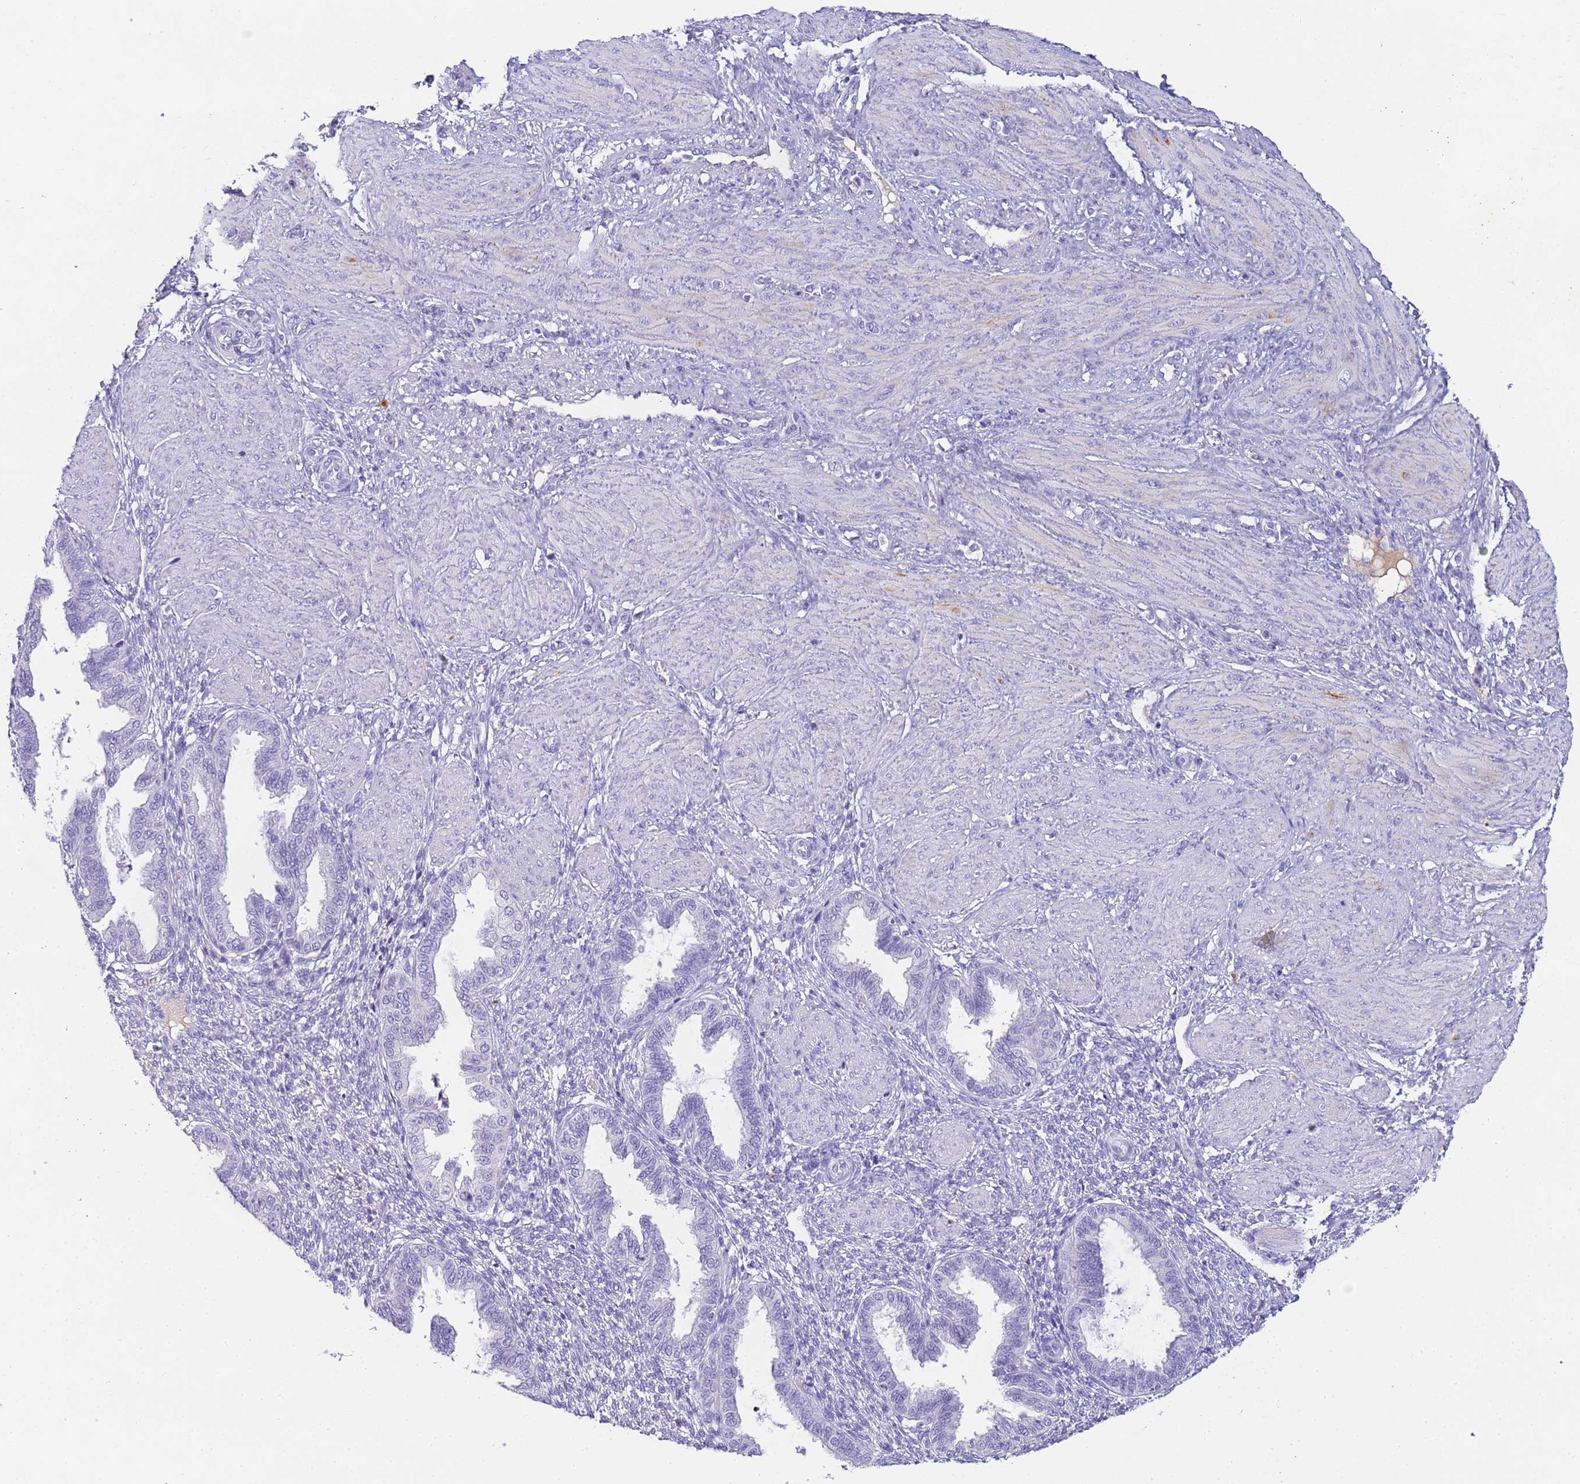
{"staining": {"intensity": "negative", "quantity": "none", "location": "none"}, "tissue": "endometrium", "cell_type": "Cells in endometrial stroma", "image_type": "normal", "snomed": [{"axis": "morphology", "description": "Normal tissue, NOS"}, {"axis": "topography", "description": "Endometrium"}], "caption": "High magnification brightfield microscopy of normal endometrium stained with DAB (3,3'-diaminobenzidine) (brown) and counterstained with hematoxylin (blue): cells in endometrial stroma show no significant positivity.", "gene": "CFHR1", "patient": {"sex": "female", "age": 33}}